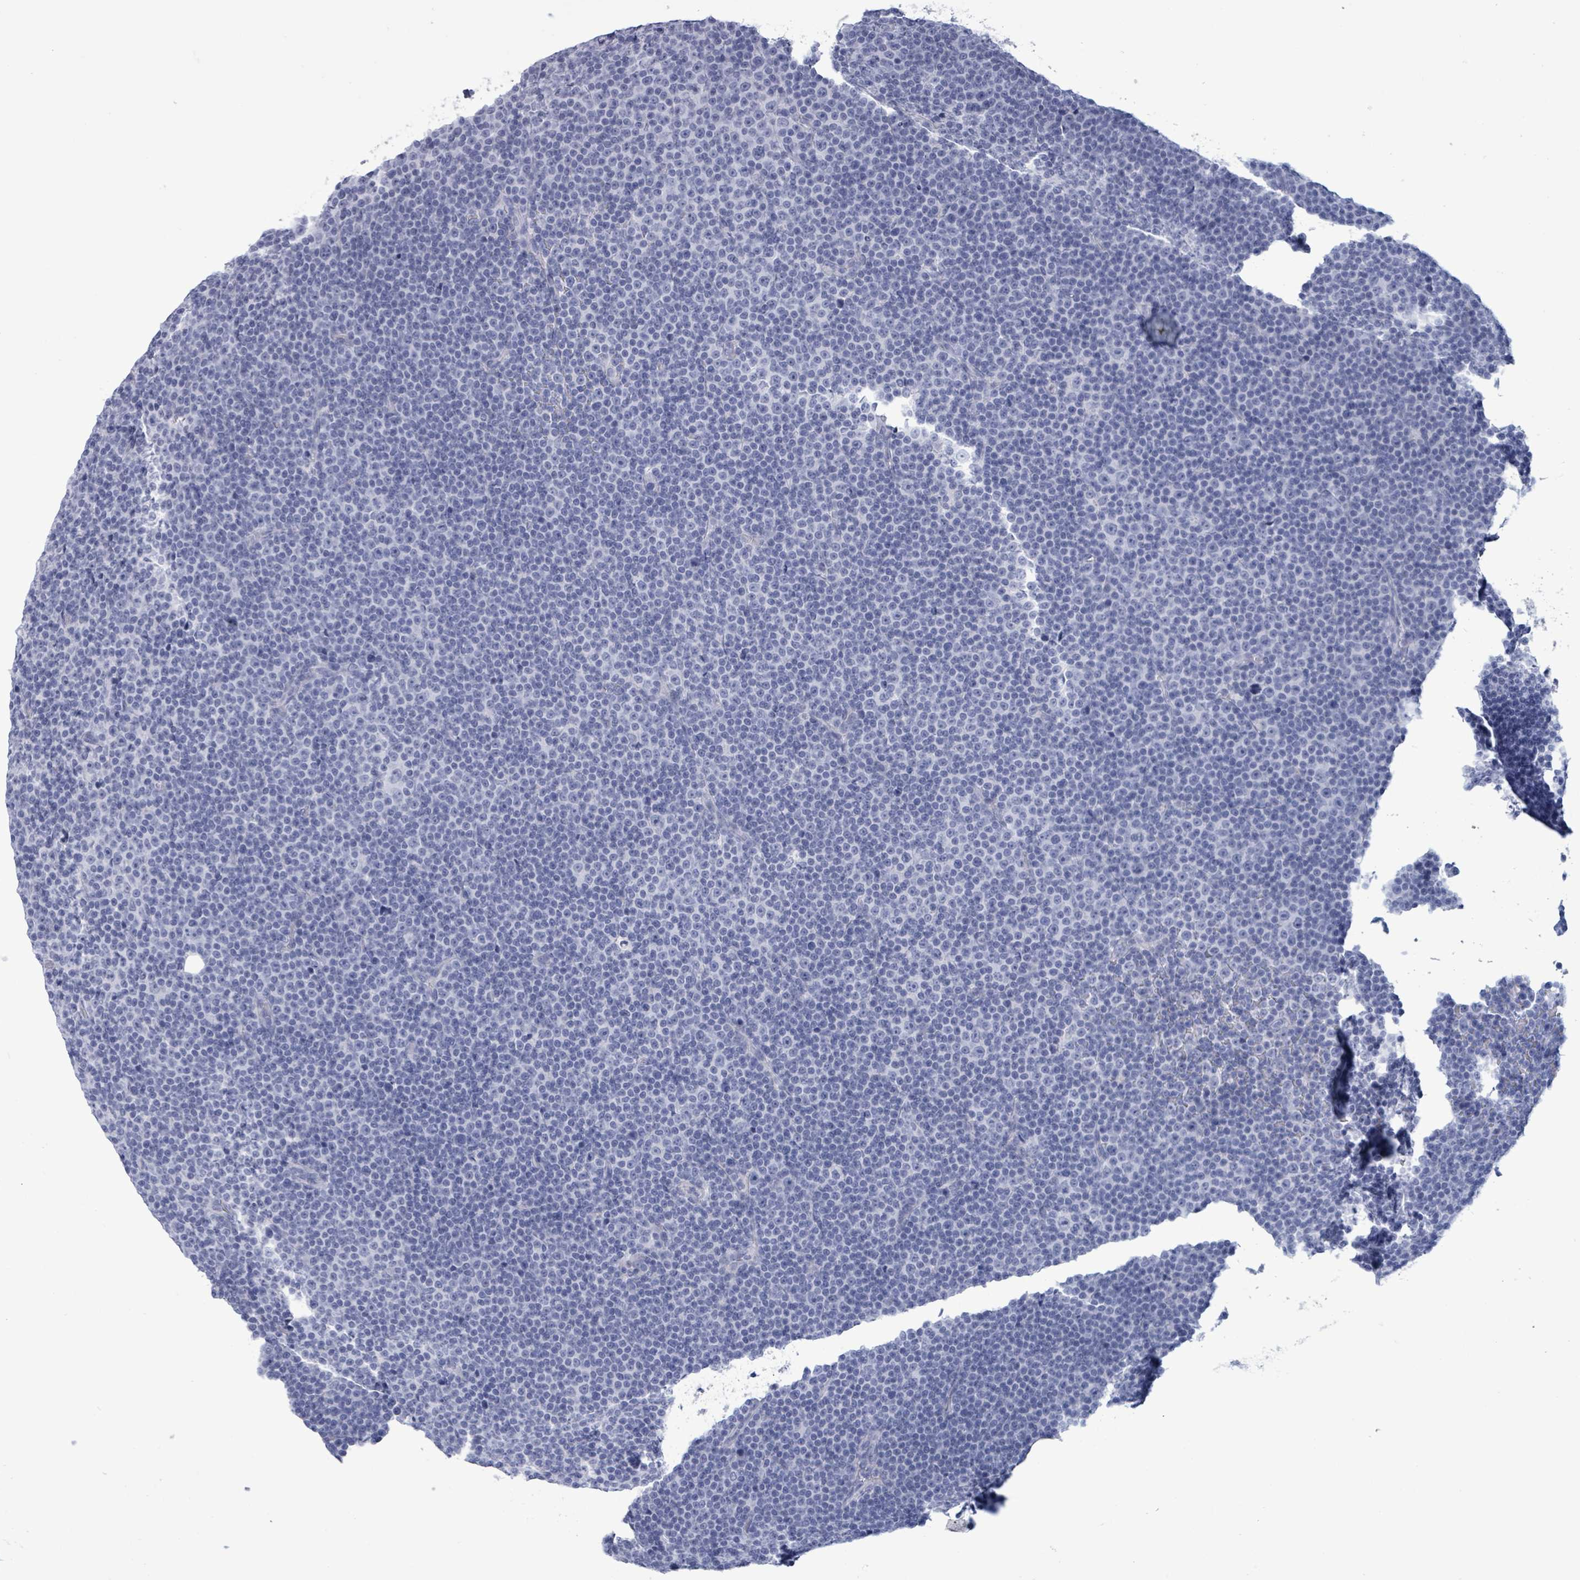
{"staining": {"intensity": "negative", "quantity": "none", "location": "none"}, "tissue": "lymphoma", "cell_type": "Tumor cells", "image_type": "cancer", "snomed": [{"axis": "morphology", "description": "Malignant lymphoma, non-Hodgkin's type, Low grade"}, {"axis": "topography", "description": "Lymph node"}], "caption": "The image shows no staining of tumor cells in malignant lymphoma, non-Hodgkin's type (low-grade). Brightfield microscopy of immunohistochemistry (IHC) stained with DAB (3,3'-diaminobenzidine) (brown) and hematoxylin (blue), captured at high magnification.", "gene": "NKX2-1", "patient": {"sex": "female", "age": 67}}